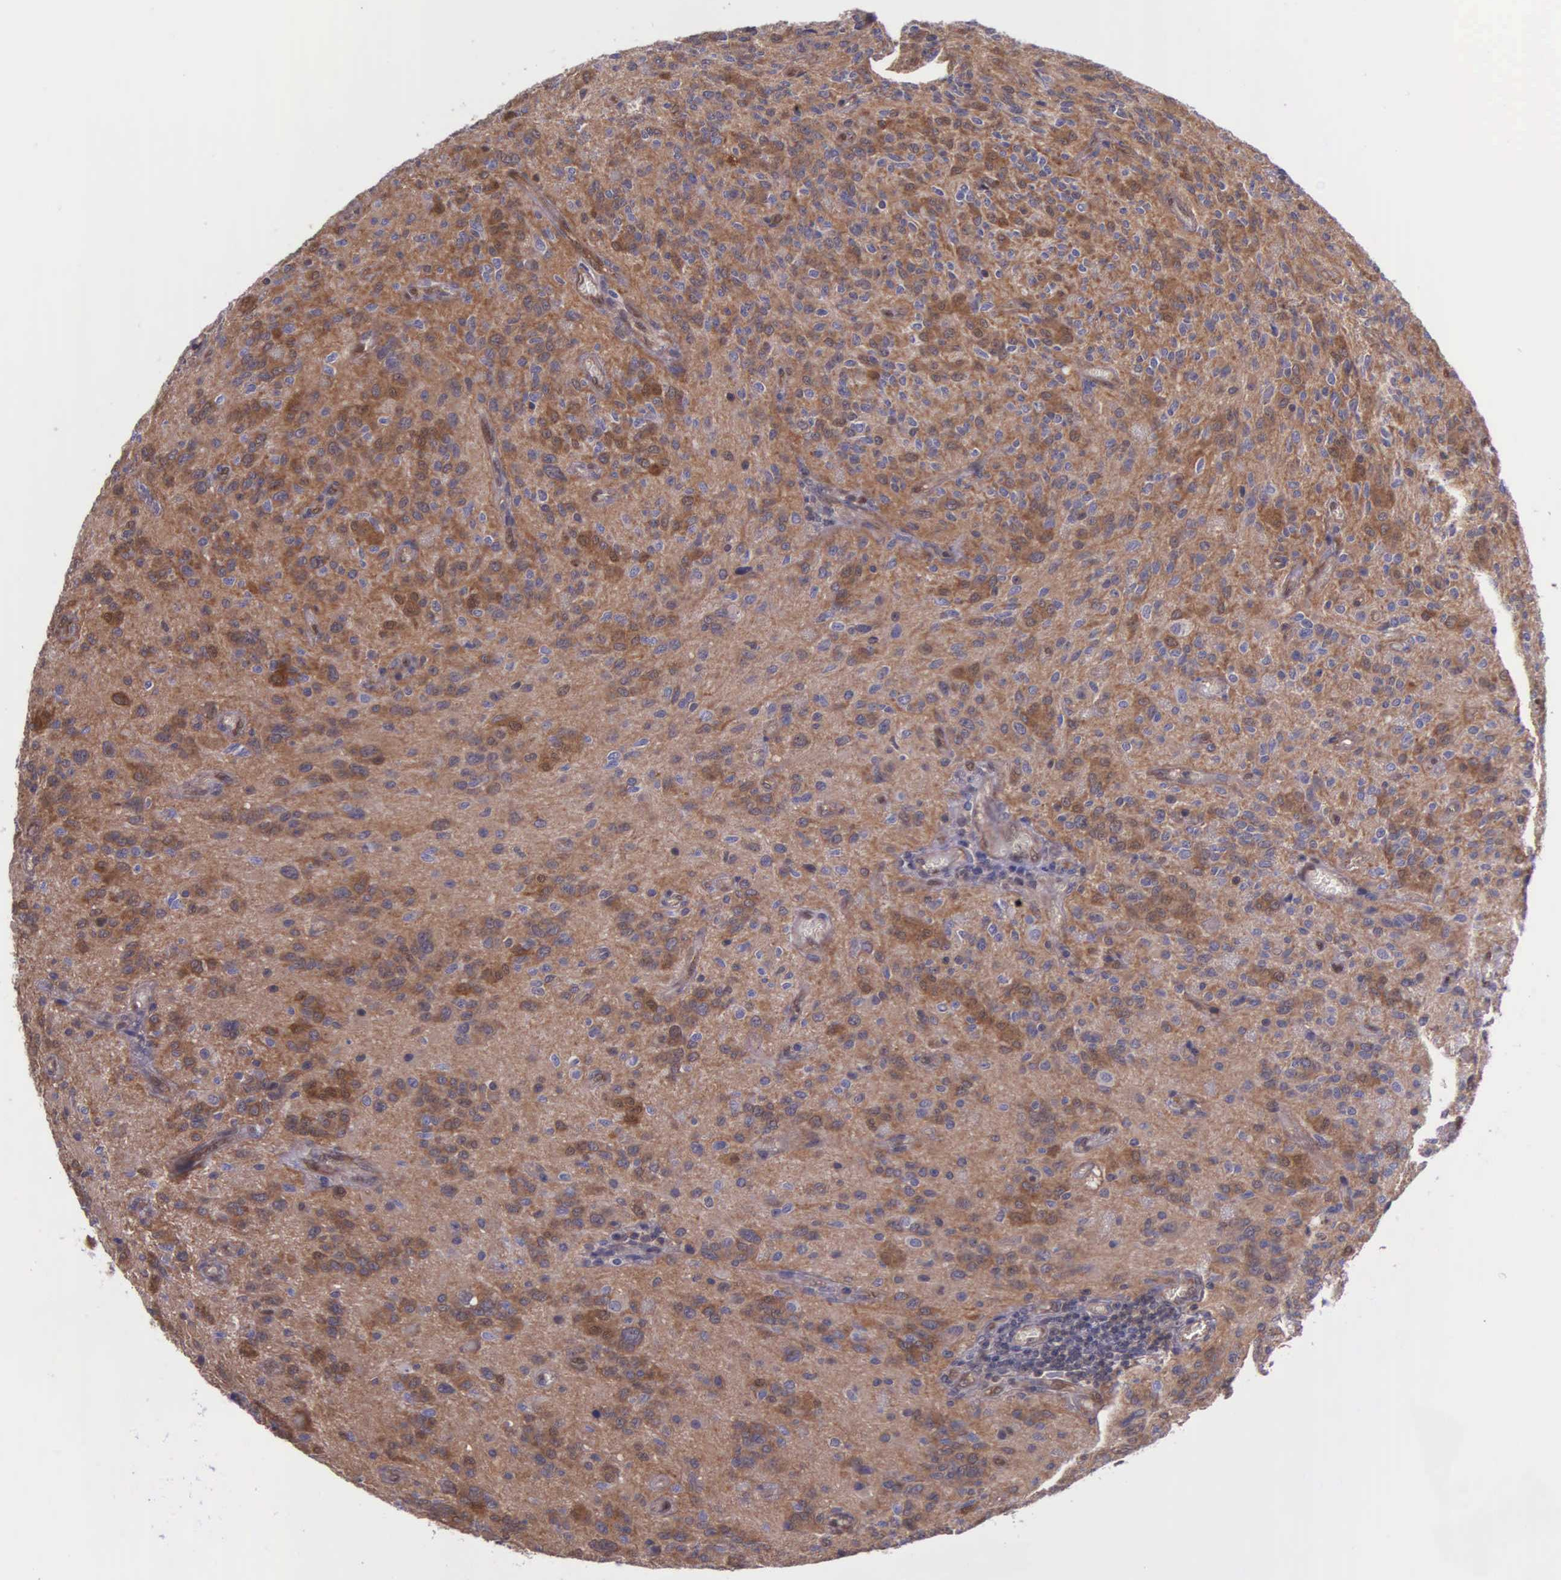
{"staining": {"intensity": "moderate", "quantity": ">75%", "location": "cytoplasmic/membranous,nuclear"}, "tissue": "glioma", "cell_type": "Tumor cells", "image_type": "cancer", "snomed": [{"axis": "morphology", "description": "Glioma, malignant, Low grade"}, {"axis": "topography", "description": "Brain"}], "caption": "Glioma was stained to show a protein in brown. There is medium levels of moderate cytoplasmic/membranous and nuclear staining in approximately >75% of tumor cells. The protein of interest is shown in brown color, while the nuclei are stained blue.", "gene": "GMPR2", "patient": {"sex": "female", "age": 15}}